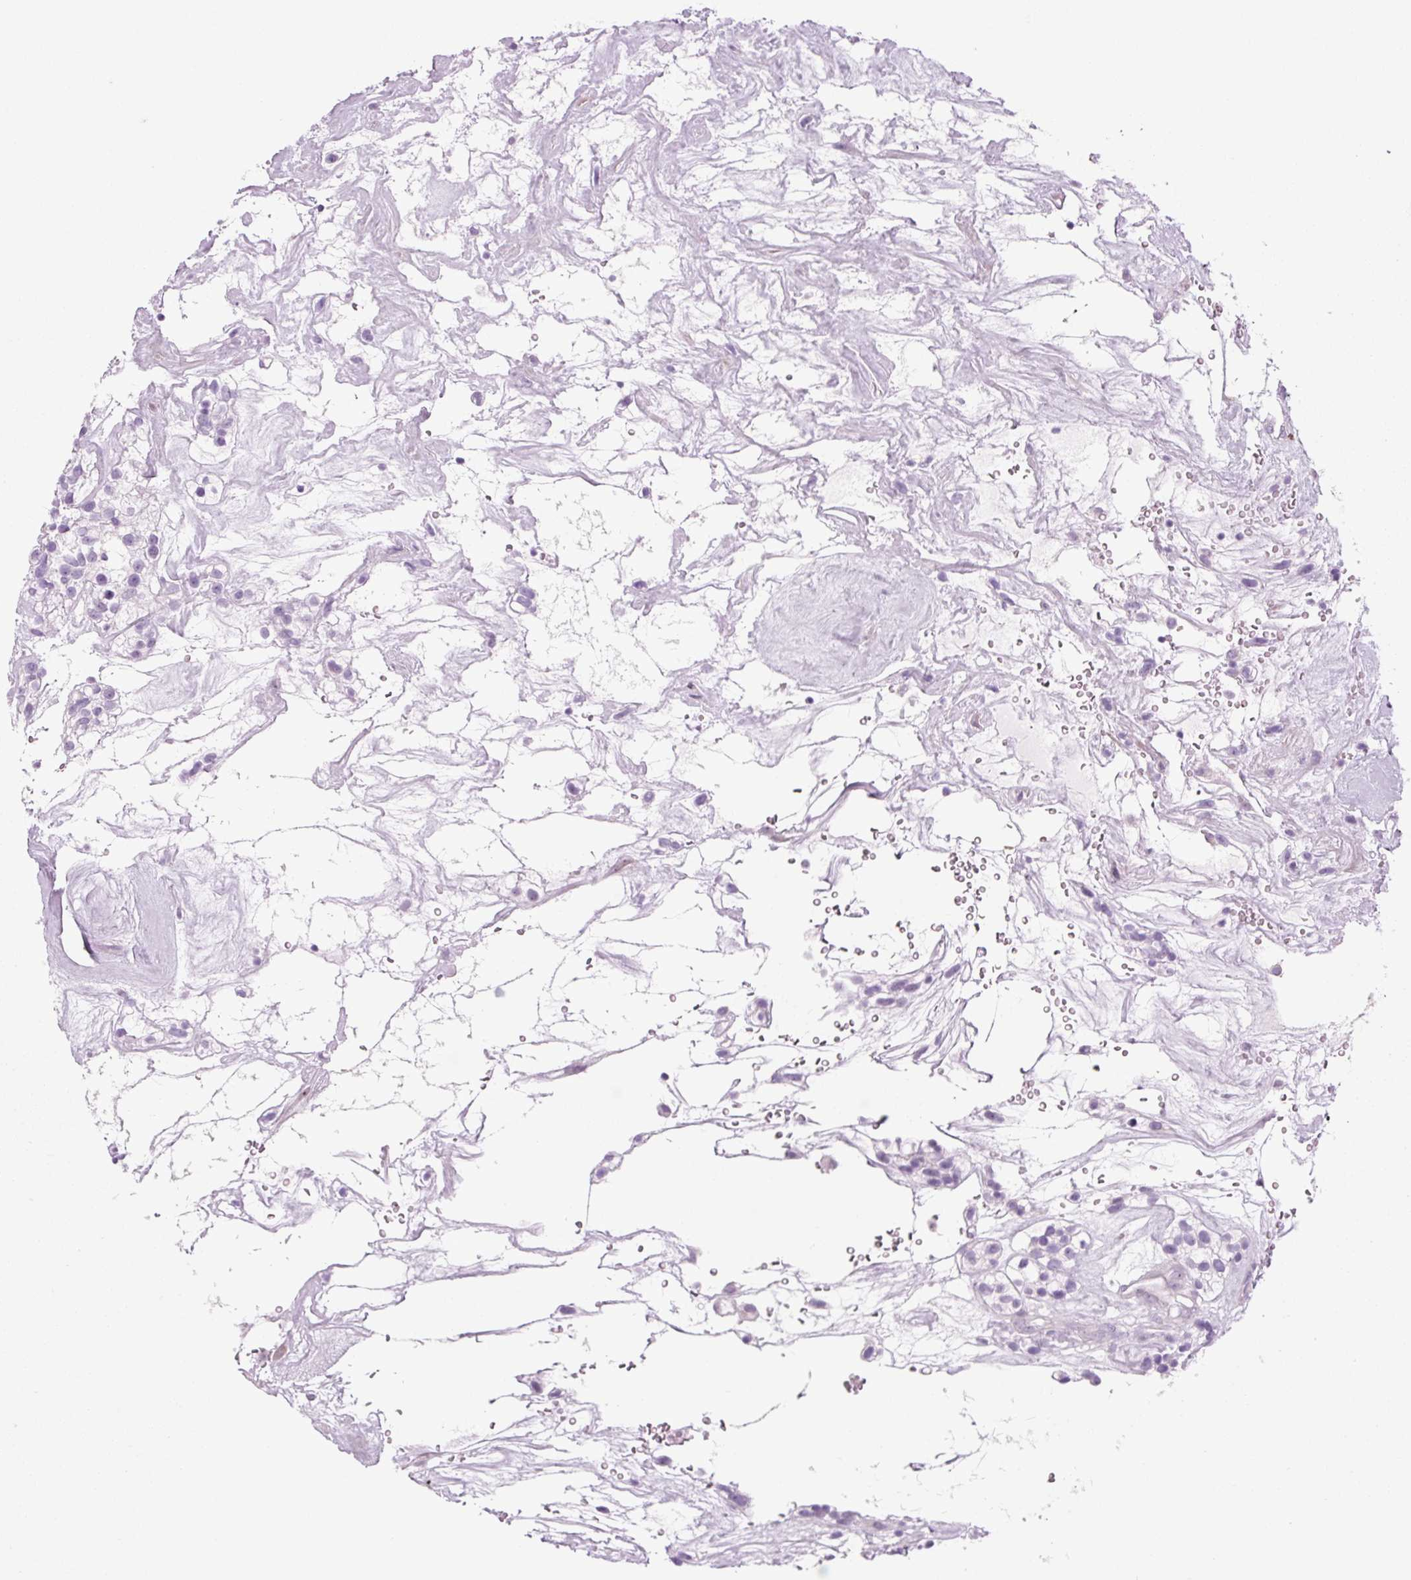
{"staining": {"intensity": "negative", "quantity": "none", "location": "none"}, "tissue": "renal cancer", "cell_type": "Tumor cells", "image_type": "cancer", "snomed": [{"axis": "morphology", "description": "Adenocarcinoma, NOS"}, {"axis": "topography", "description": "Kidney"}], "caption": "DAB (3,3'-diaminobenzidine) immunohistochemical staining of human adenocarcinoma (renal) displays no significant expression in tumor cells. (DAB (3,3'-diaminobenzidine) immunohistochemistry (IHC) with hematoxylin counter stain).", "gene": "RRS1", "patient": {"sex": "female", "age": 57}}